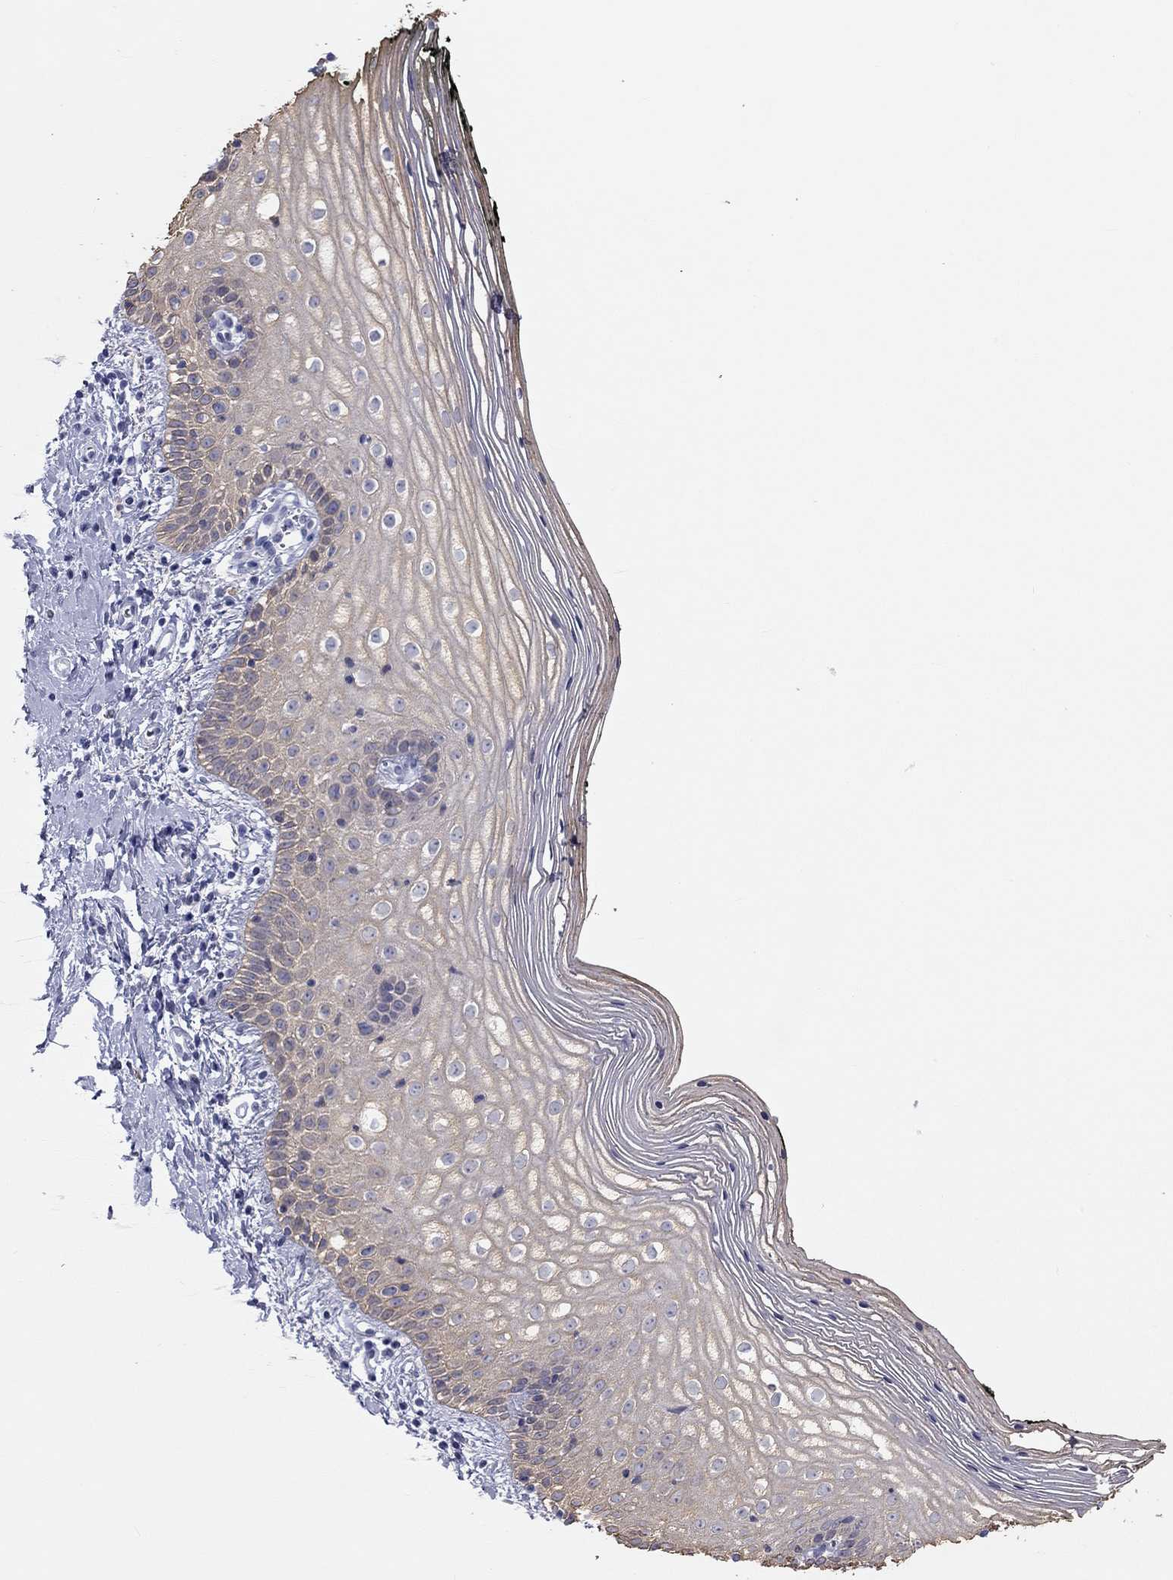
{"staining": {"intensity": "negative", "quantity": "none", "location": "none"}, "tissue": "vagina", "cell_type": "Squamous epithelial cells", "image_type": "normal", "snomed": [{"axis": "morphology", "description": "Normal tissue, NOS"}, {"axis": "topography", "description": "Vagina"}], "caption": "DAB (3,3'-diaminobenzidine) immunohistochemical staining of benign human vagina demonstrates no significant positivity in squamous epithelial cells. The staining was performed using DAB (3,3'-diaminobenzidine) to visualize the protein expression in brown, while the nuclei were stained in blue with hematoxylin (Magnification: 20x).", "gene": "AK8", "patient": {"sex": "female", "age": 47}}